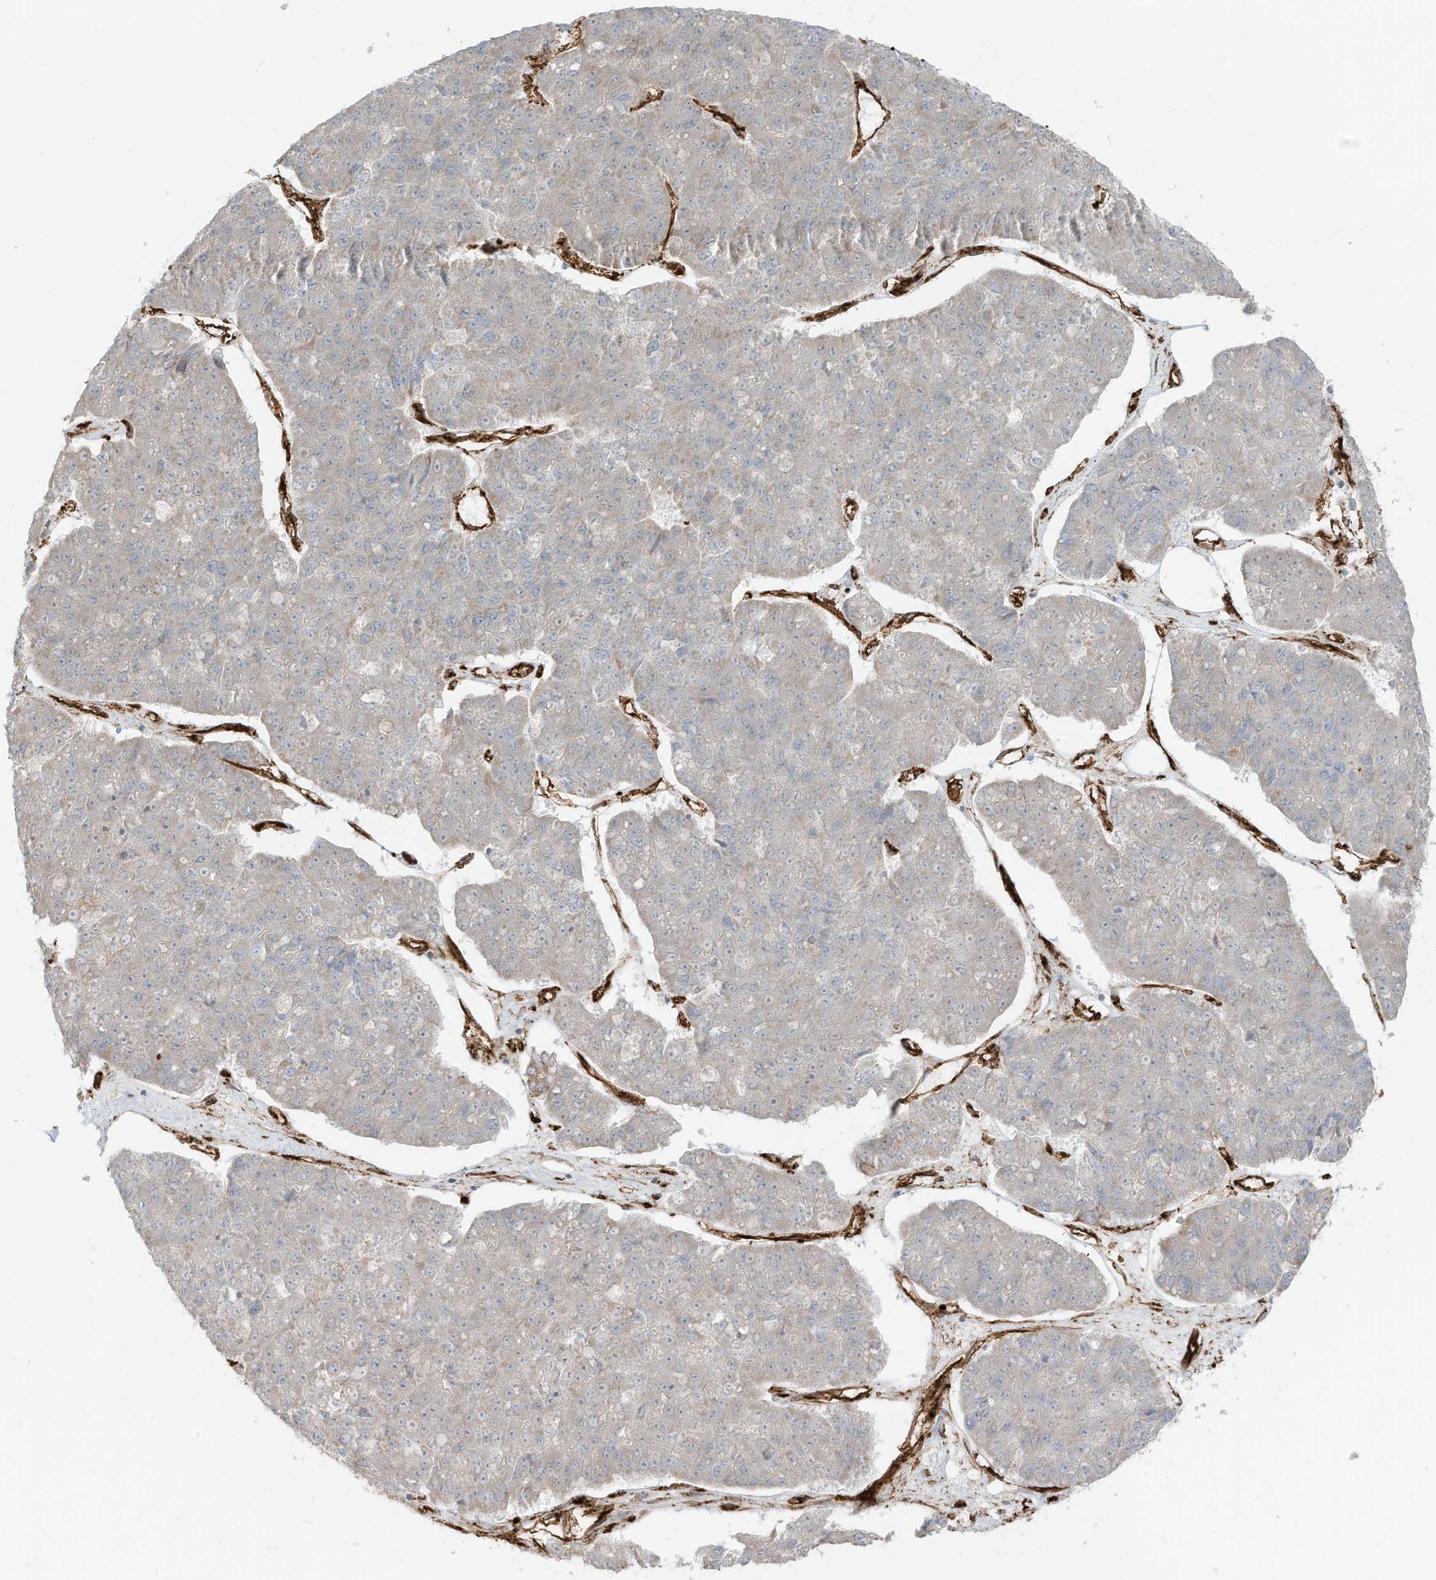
{"staining": {"intensity": "weak", "quantity": "25%-75%", "location": "cytoplasmic/membranous"}, "tissue": "pancreatic cancer", "cell_type": "Tumor cells", "image_type": "cancer", "snomed": [{"axis": "morphology", "description": "Adenocarcinoma, NOS"}, {"axis": "topography", "description": "Pancreas"}], "caption": "Protein staining of adenocarcinoma (pancreatic) tissue displays weak cytoplasmic/membranous positivity in about 25%-75% of tumor cells. (DAB (3,3'-diaminobenzidine) IHC with brightfield microscopy, high magnification).", "gene": "ABCB7", "patient": {"sex": "male", "age": 50}}